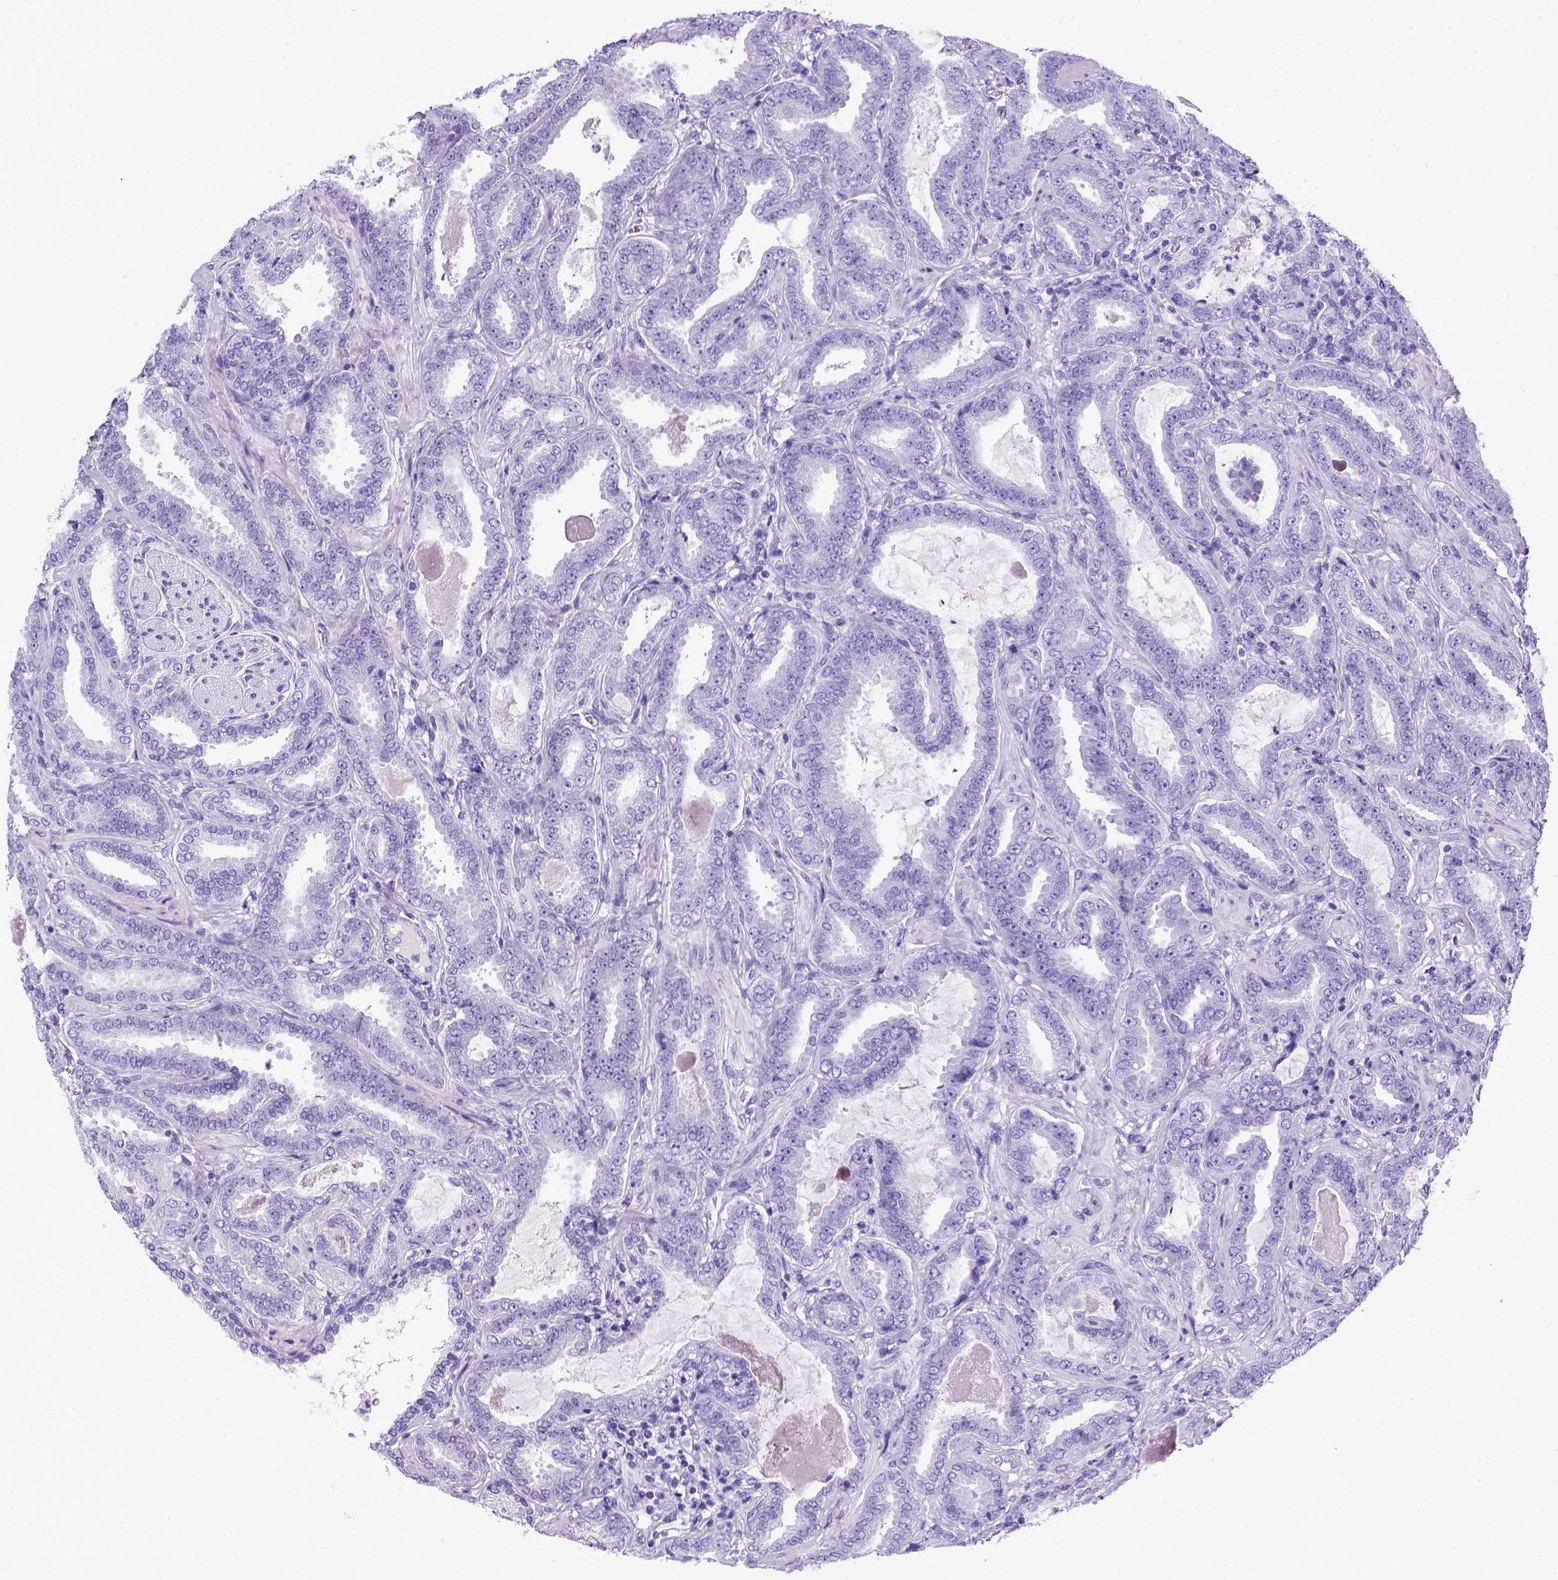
{"staining": {"intensity": "negative", "quantity": "none", "location": "none"}, "tissue": "prostate cancer", "cell_type": "Tumor cells", "image_type": "cancer", "snomed": [{"axis": "morphology", "description": "Adenocarcinoma, NOS"}, {"axis": "topography", "description": "Prostate"}], "caption": "Immunohistochemistry photomicrograph of human adenocarcinoma (prostate) stained for a protein (brown), which exhibits no staining in tumor cells.", "gene": "ITIH4", "patient": {"sex": "male", "age": 64}}